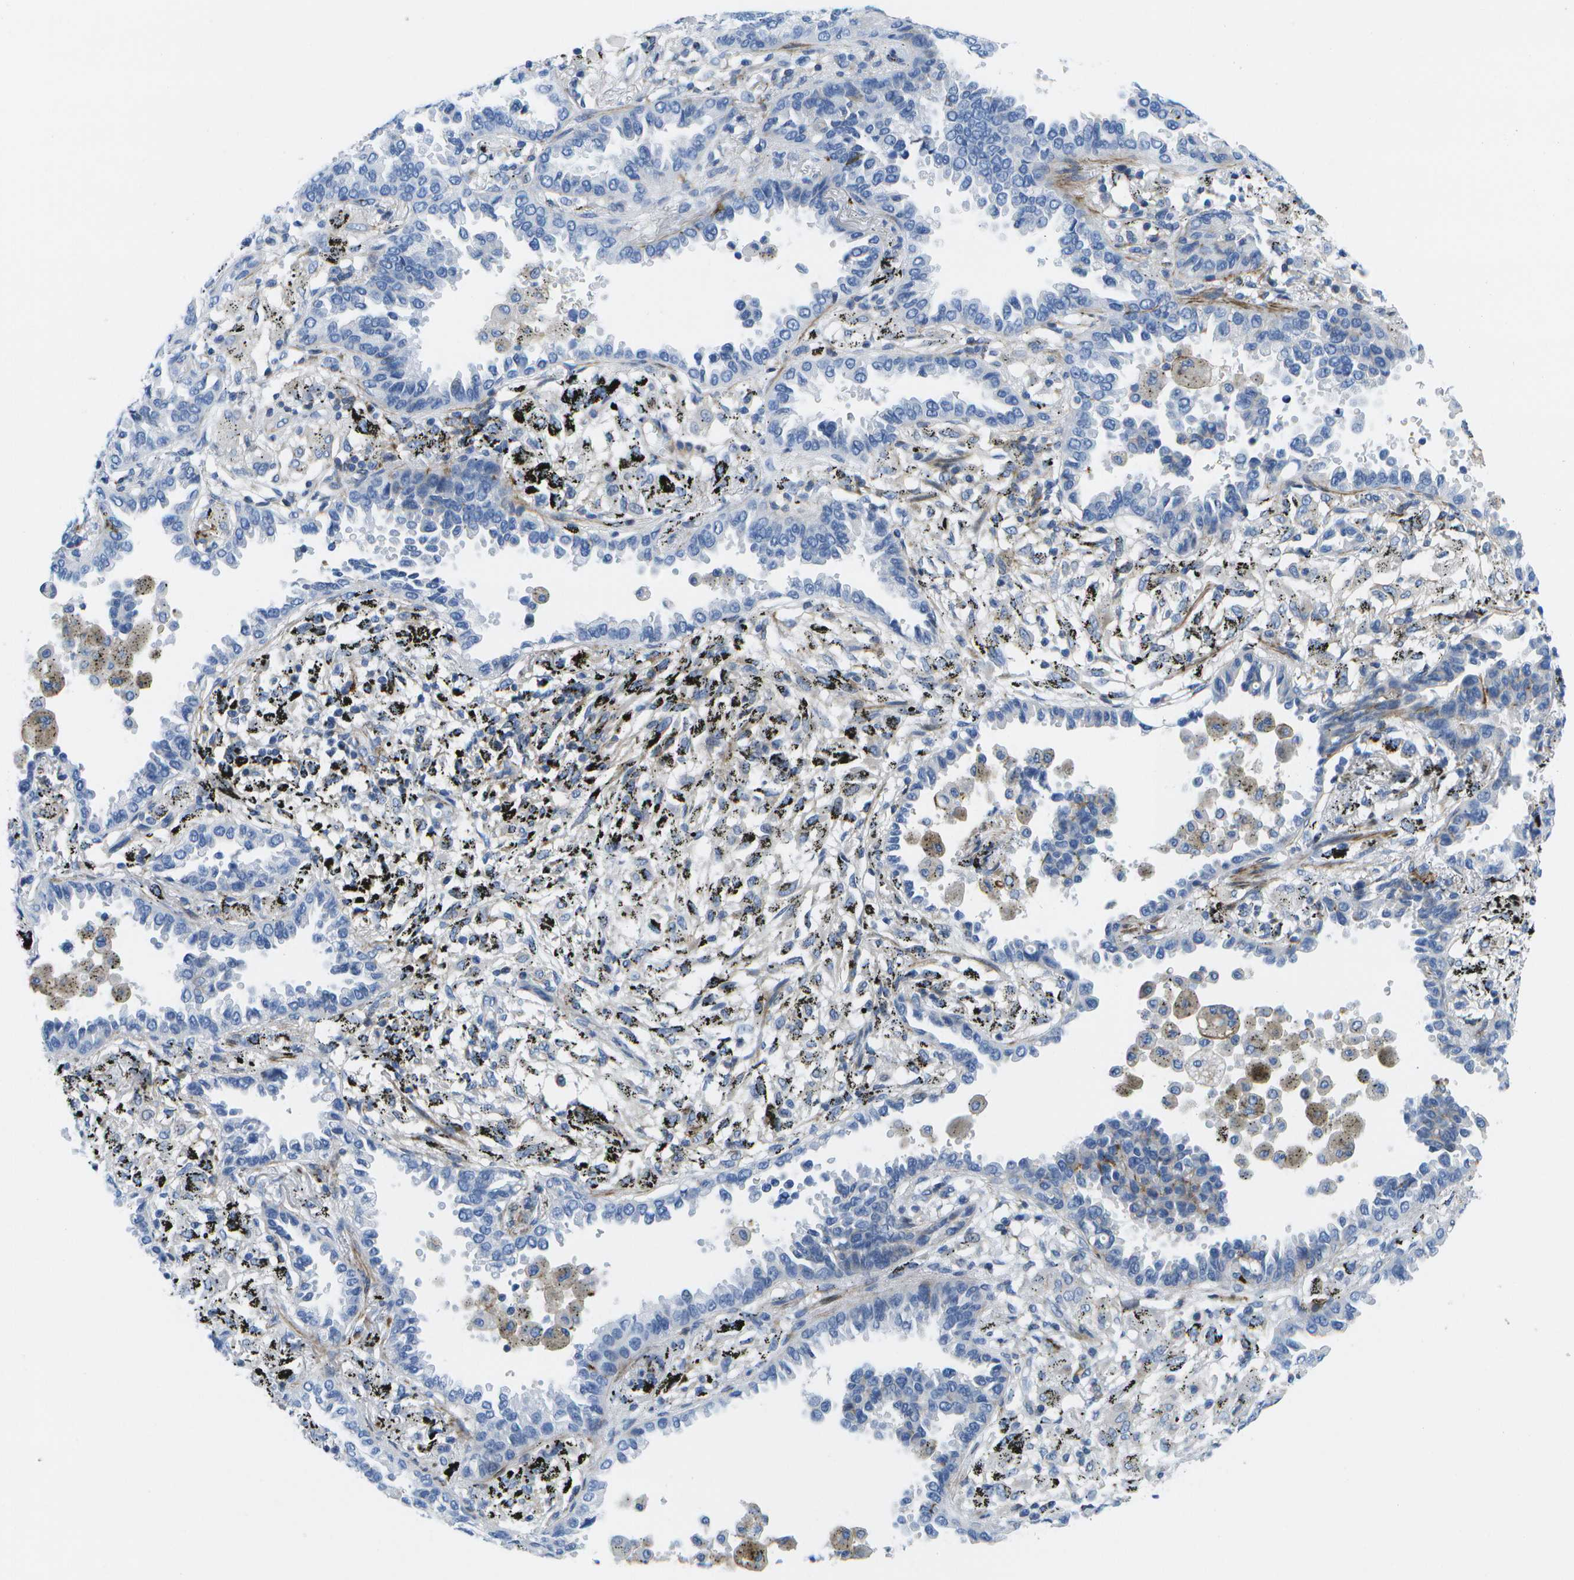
{"staining": {"intensity": "negative", "quantity": "none", "location": "none"}, "tissue": "lung cancer", "cell_type": "Tumor cells", "image_type": "cancer", "snomed": [{"axis": "morphology", "description": "Normal tissue, NOS"}, {"axis": "morphology", "description": "Adenocarcinoma, NOS"}, {"axis": "topography", "description": "Lung"}], "caption": "Tumor cells are negative for protein expression in human lung adenocarcinoma.", "gene": "ADGRG6", "patient": {"sex": "male", "age": 59}}